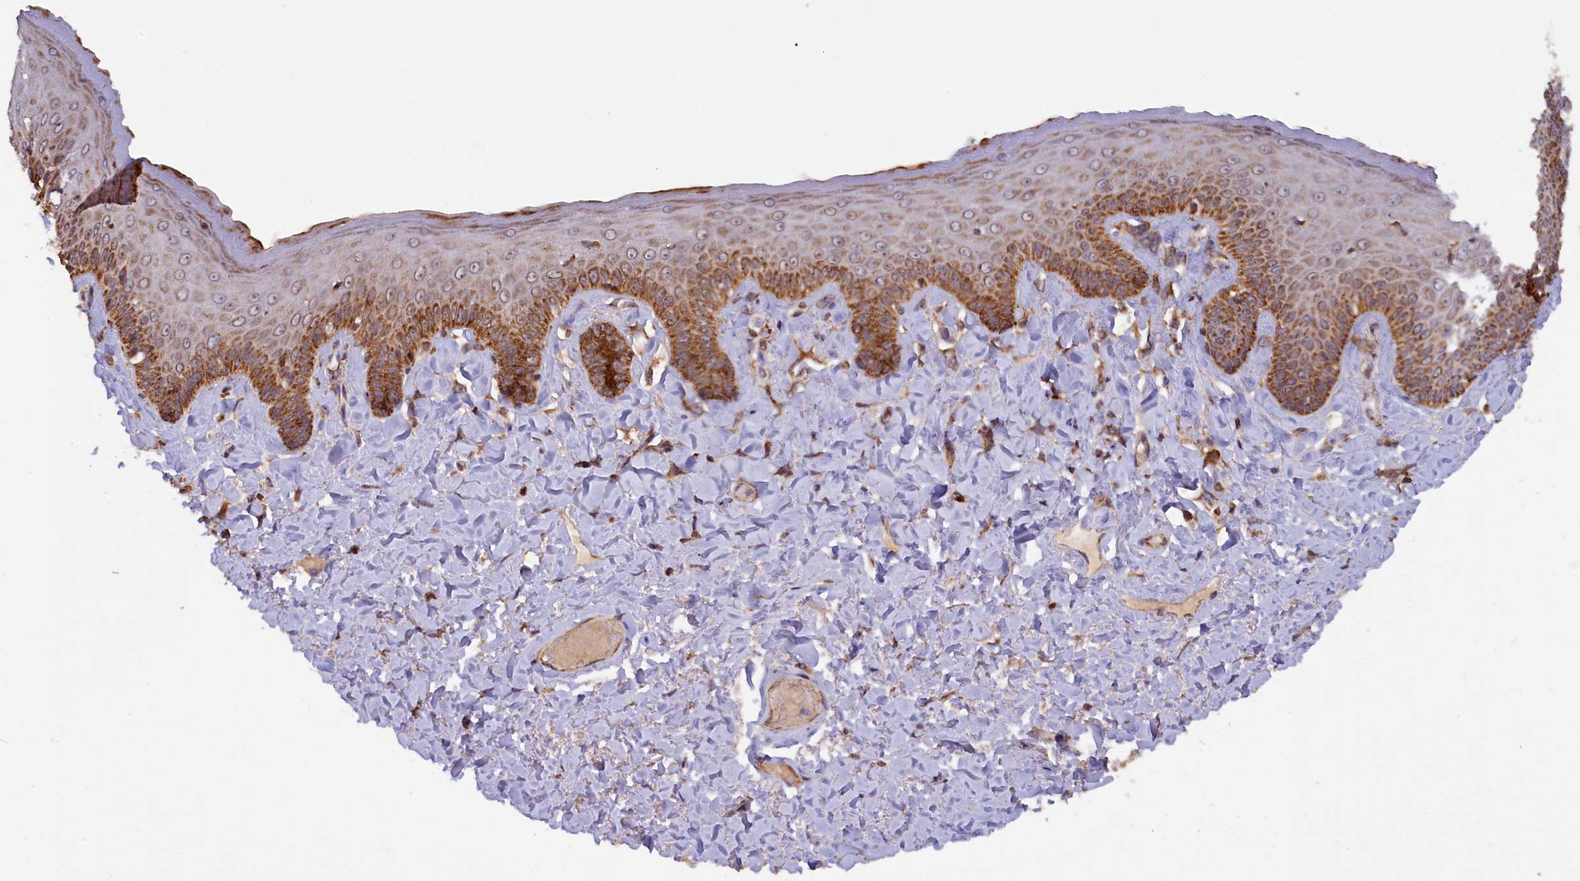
{"staining": {"intensity": "strong", "quantity": "25%-75%", "location": "cytoplasmic/membranous"}, "tissue": "skin", "cell_type": "Epidermal cells", "image_type": "normal", "snomed": [{"axis": "morphology", "description": "Normal tissue, NOS"}, {"axis": "topography", "description": "Anal"}], "caption": "IHC histopathology image of normal human skin stained for a protein (brown), which reveals high levels of strong cytoplasmic/membranous staining in approximately 25%-75% of epidermal cells.", "gene": "DUS3L", "patient": {"sex": "male", "age": 69}}